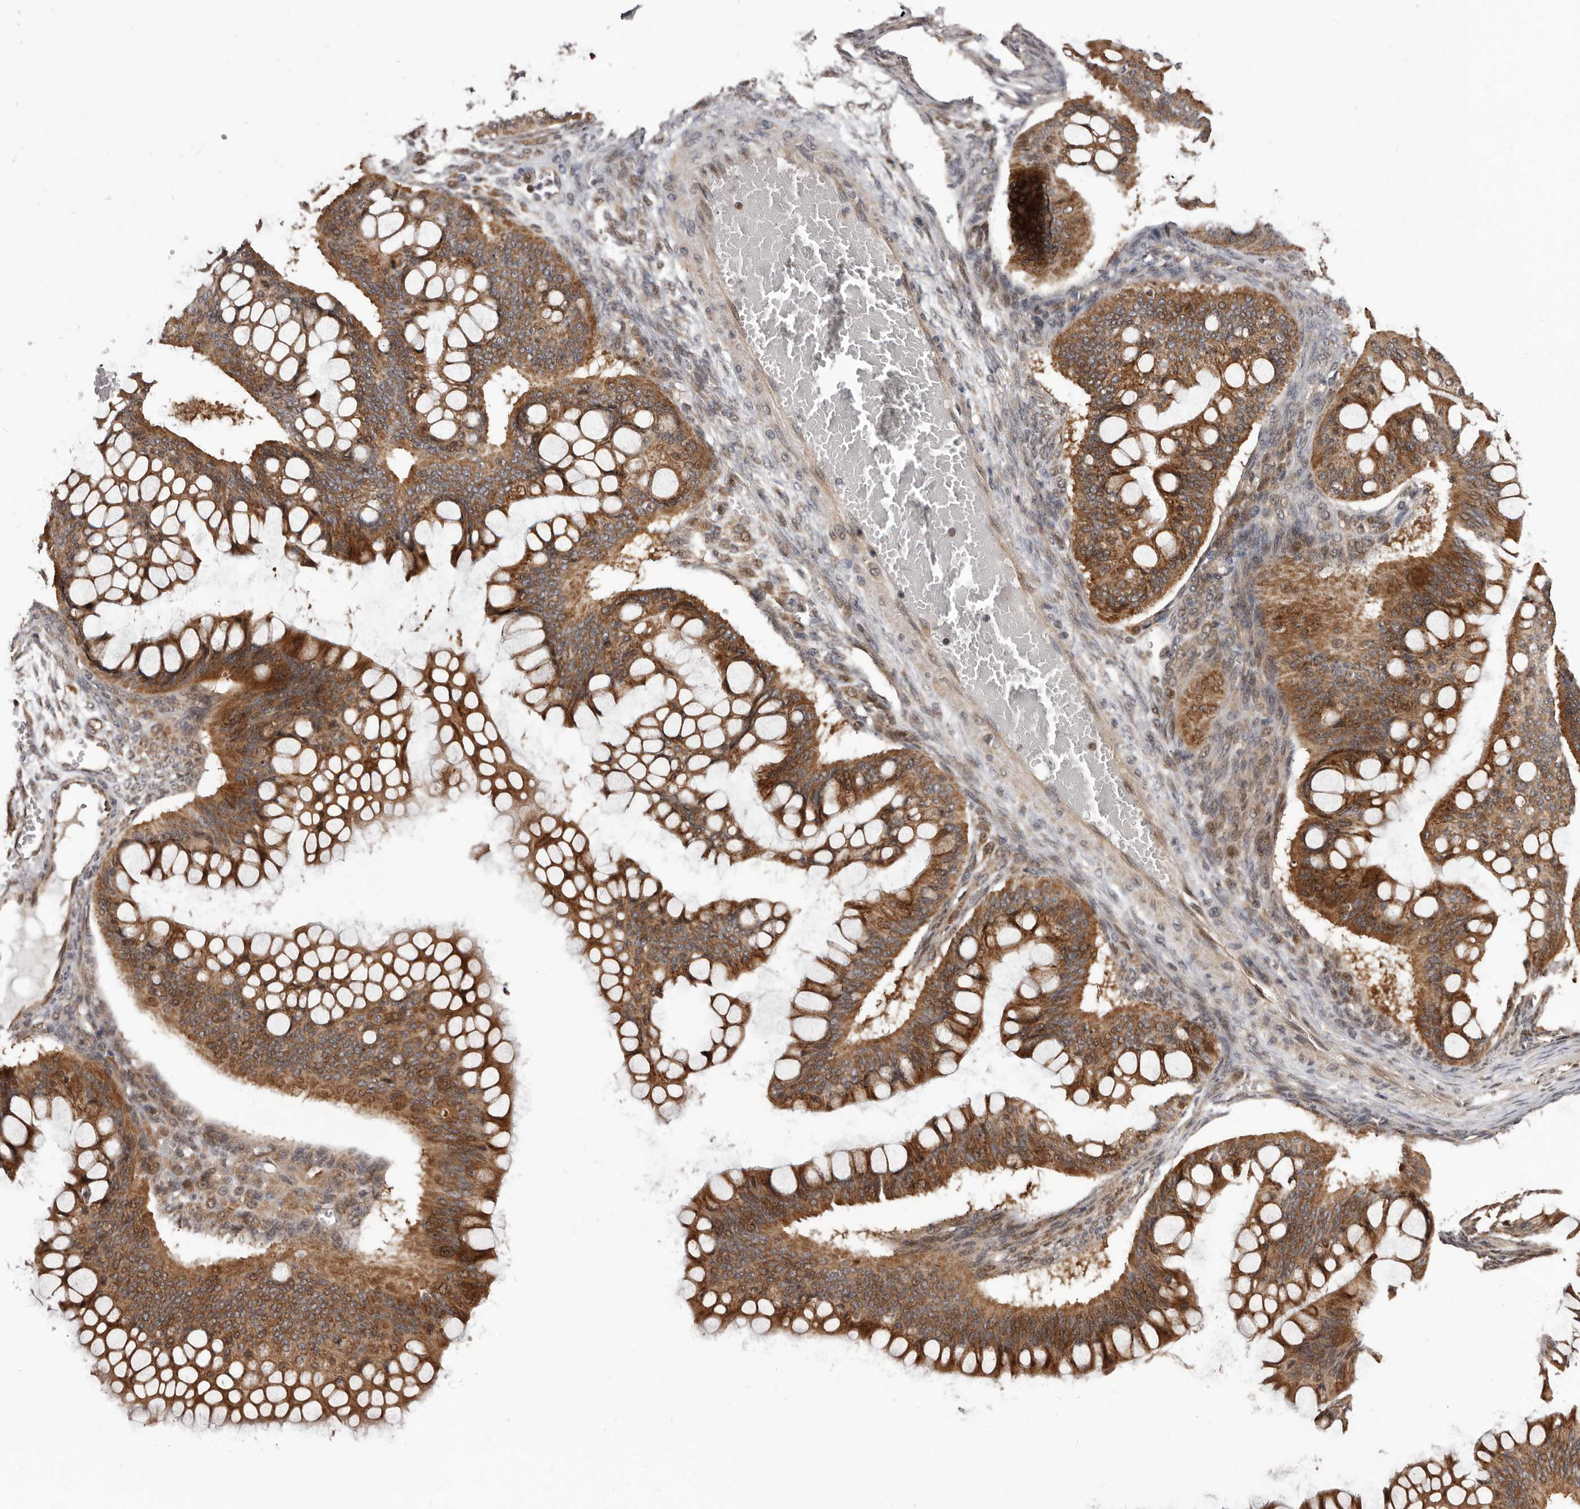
{"staining": {"intensity": "moderate", "quantity": ">75%", "location": "cytoplasmic/membranous"}, "tissue": "ovarian cancer", "cell_type": "Tumor cells", "image_type": "cancer", "snomed": [{"axis": "morphology", "description": "Cystadenocarcinoma, mucinous, NOS"}, {"axis": "topography", "description": "Ovary"}], "caption": "Ovarian cancer stained for a protein (brown) demonstrates moderate cytoplasmic/membranous positive staining in approximately >75% of tumor cells.", "gene": "MAP3K14", "patient": {"sex": "female", "age": 73}}